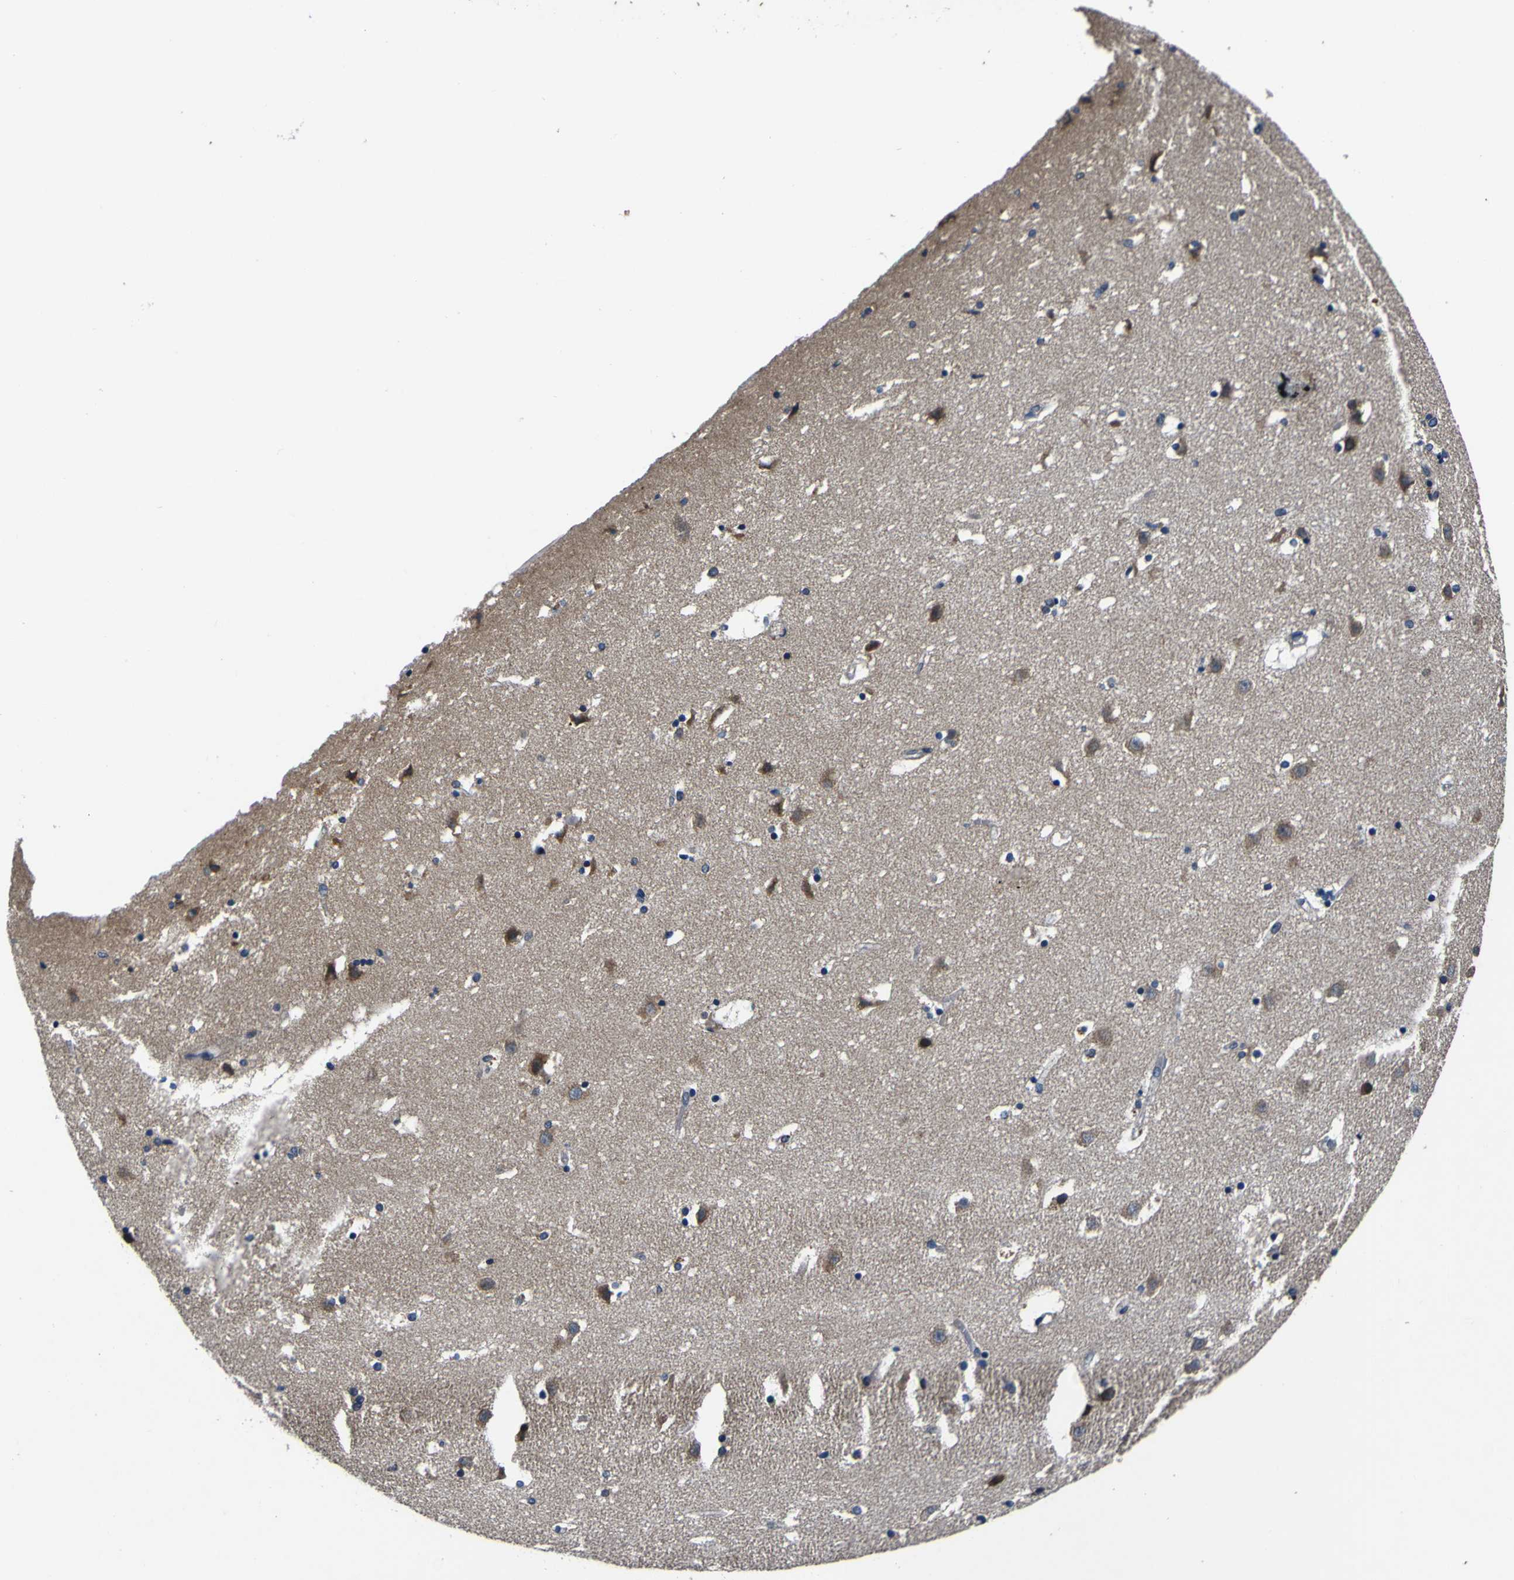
{"staining": {"intensity": "negative", "quantity": "none", "location": "none"}, "tissue": "caudate", "cell_type": "Glial cells", "image_type": "normal", "snomed": [{"axis": "morphology", "description": "Normal tissue, NOS"}, {"axis": "topography", "description": "Lateral ventricle wall"}], "caption": "This is a image of immunohistochemistry (IHC) staining of benign caudate, which shows no positivity in glial cells. The staining is performed using DAB brown chromogen with nuclei counter-stained in using hematoxylin.", "gene": "EPHB4", "patient": {"sex": "male", "age": 45}}